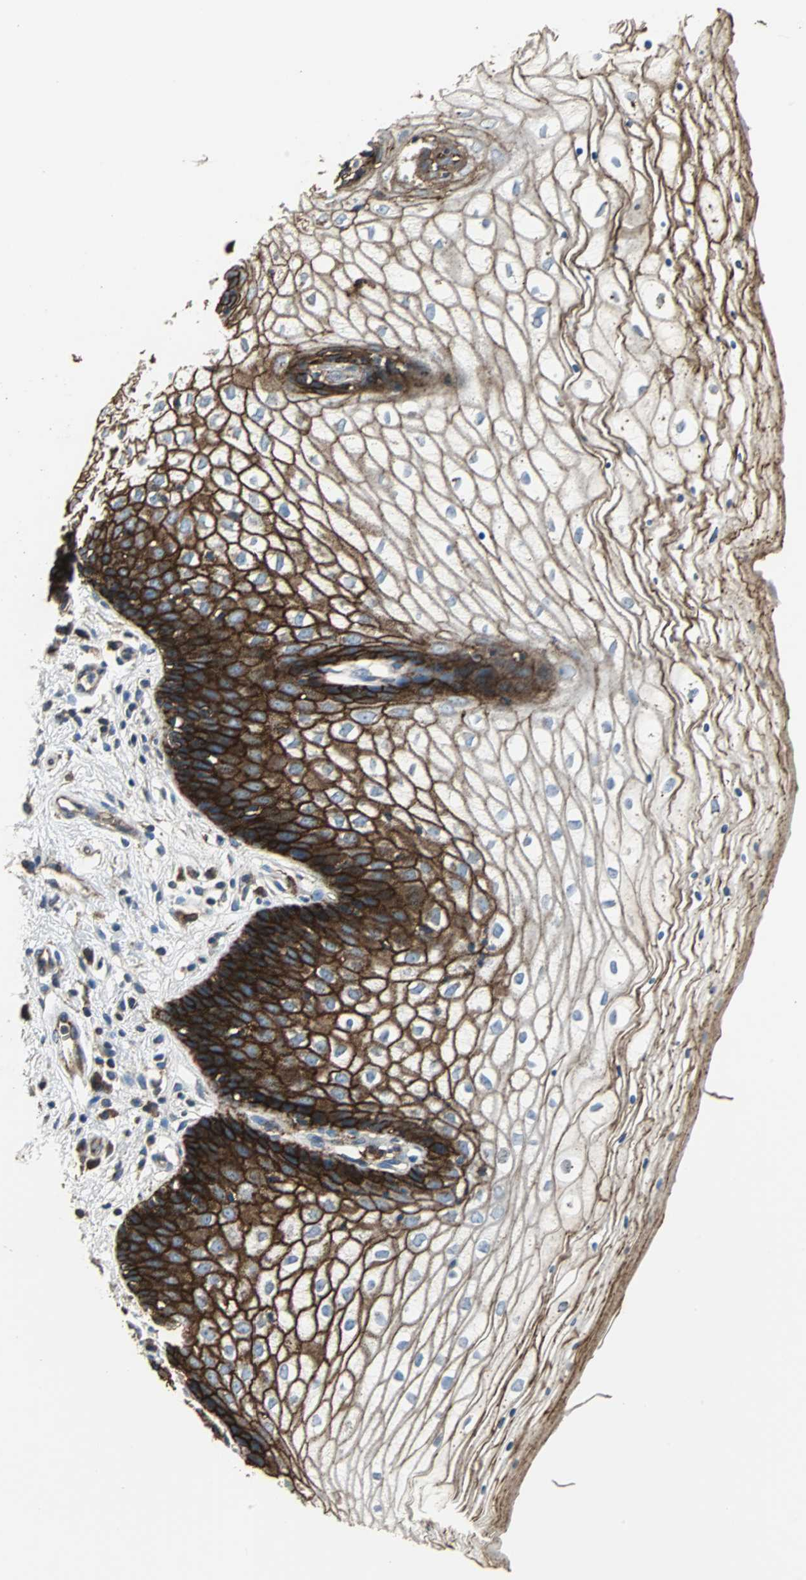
{"staining": {"intensity": "moderate", "quantity": ">75%", "location": "cytoplasmic/membranous"}, "tissue": "vagina", "cell_type": "Squamous epithelial cells", "image_type": "normal", "snomed": [{"axis": "morphology", "description": "Normal tissue, NOS"}, {"axis": "topography", "description": "Vagina"}], "caption": "A brown stain highlights moderate cytoplasmic/membranous staining of a protein in squamous epithelial cells of normal vagina. (DAB (3,3'-diaminobenzidine) IHC with brightfield microscopy, high magnification).", "gene": "F11R", "patient": {"sex": "female", "age": 34}}